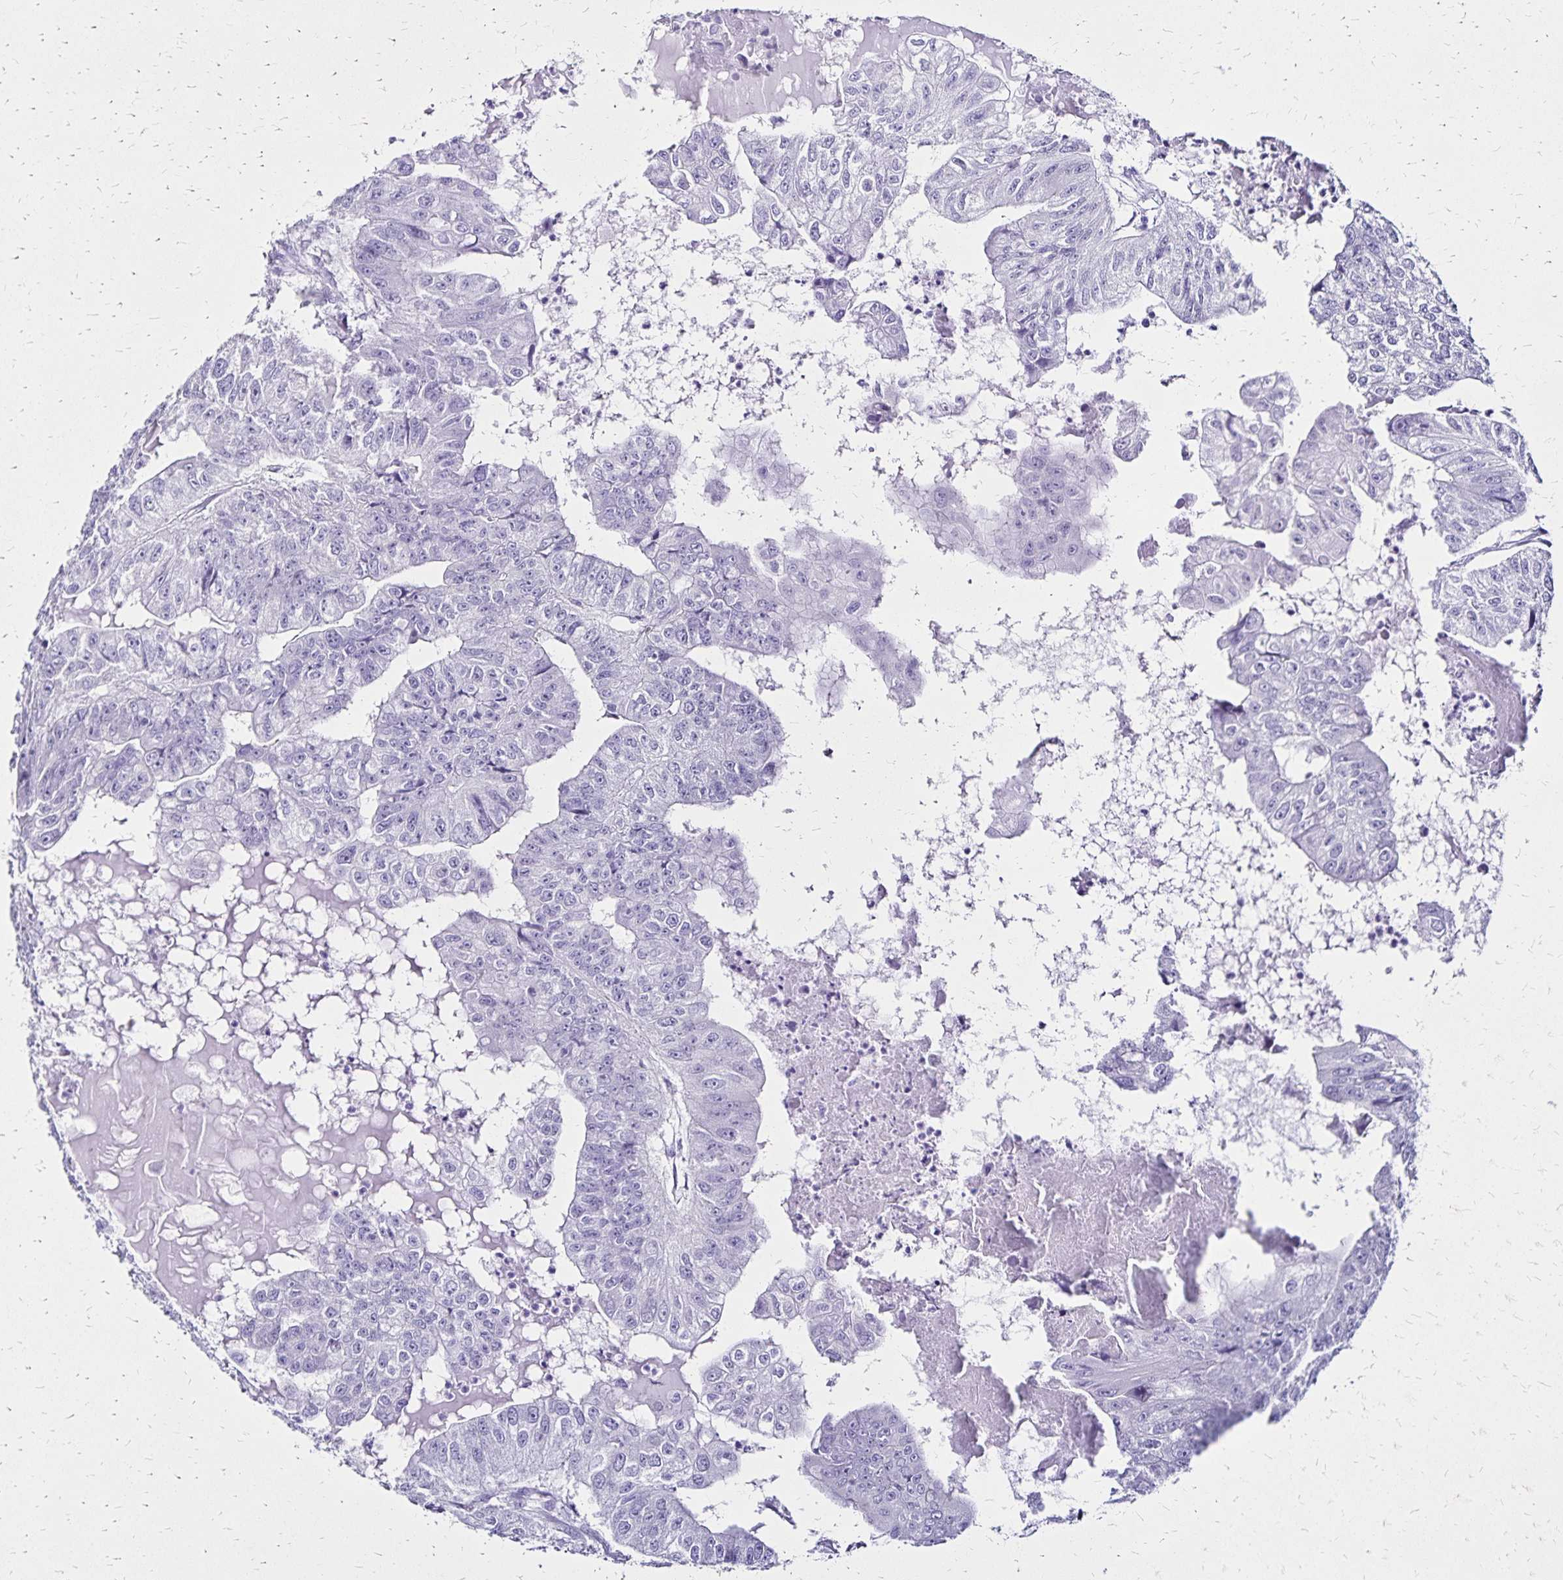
{"staining": {"intensity": "negative", "quantity": "none", "location": "none"}, "tissue": "colorectal cancer", "cell_type": "Tumor cells", "image_type": "cancer", "snomed": [{"axis": "morphology", "description": "Adenocarcinoma, NOS"}, {"axis": "topography", "description": "Colon"}], "caption": "An immunohistochemistry (IHC) photomicrograph of colorectal cancer (adenocarcinoma) is shown. There is no staining in tumor cells of colorectal cancer (adenocarcinoma).", "gene": "LIN28B", "patient": {"sex": "female", "age": 67}}